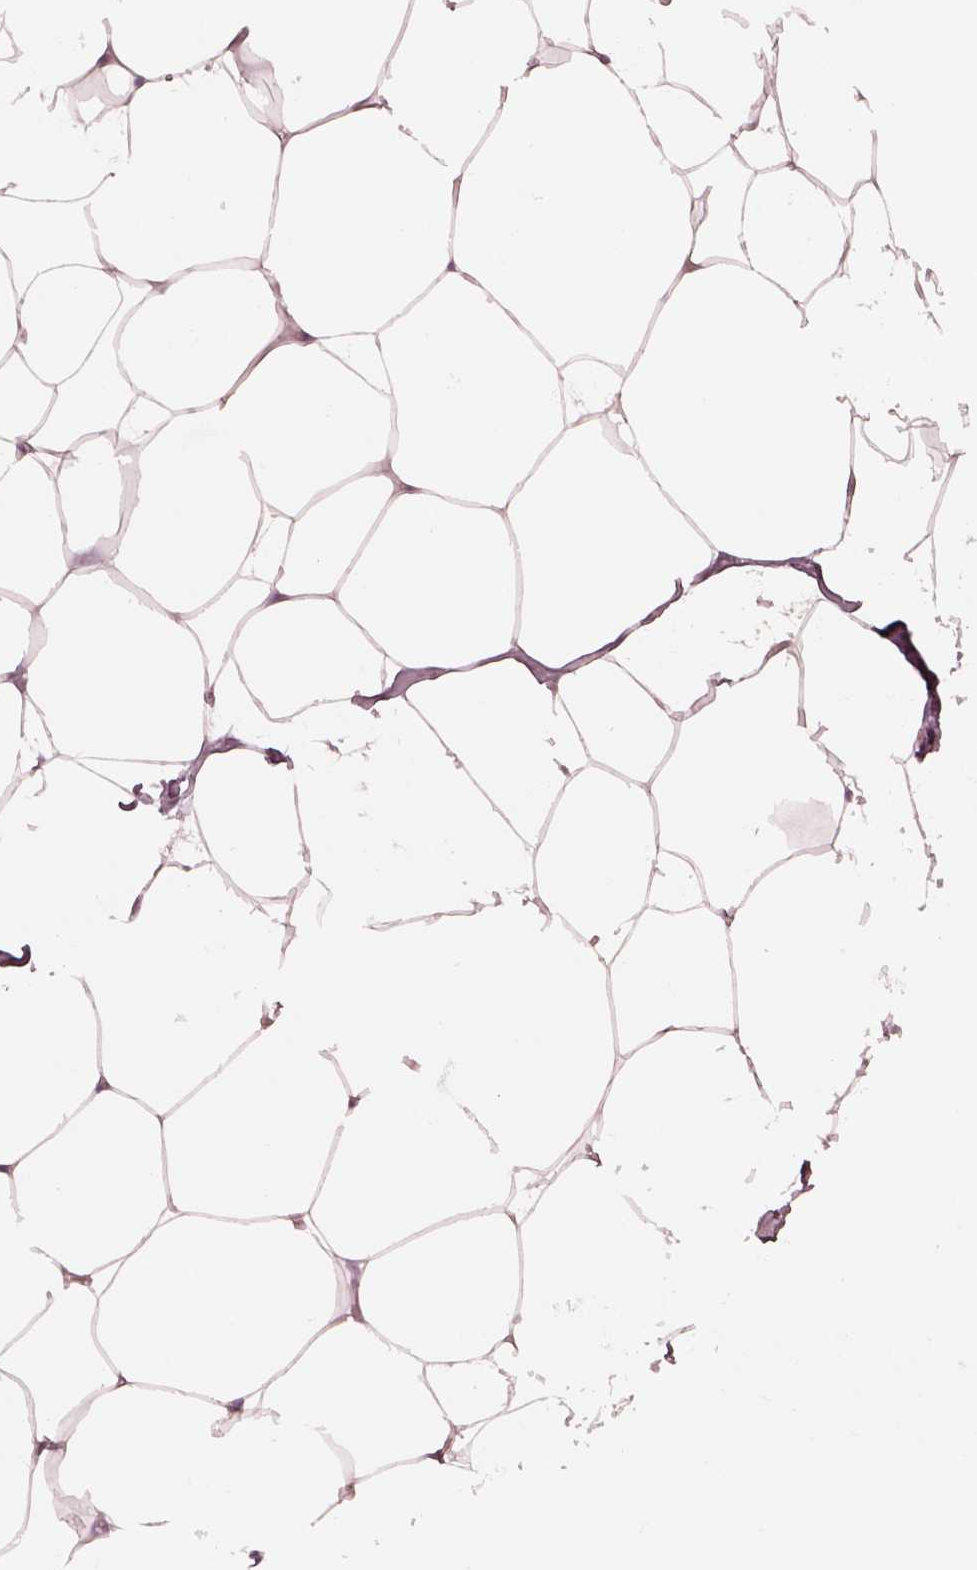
{"staining": {"intensity": "negative", "quantity": "none", "location": "none"}, "tissue": "breast", "cell_type": "Adipocytes", "image_type": "normal", "snomed": [{"axis": "morphology", "description": "Normal tissue, NOS"}, {"axis": "topography", "description": "Breast"}], "caption": "This image is of benign breast stained with IHC to label a protein in brown with the nuclei are counter-stained blue. There is no staining in adipocytes. (Immunohistochemistry, brightfield microscopy, high magnification).", "gene": "C2orf81", "patient": {"sex": "female", "age": 32}}